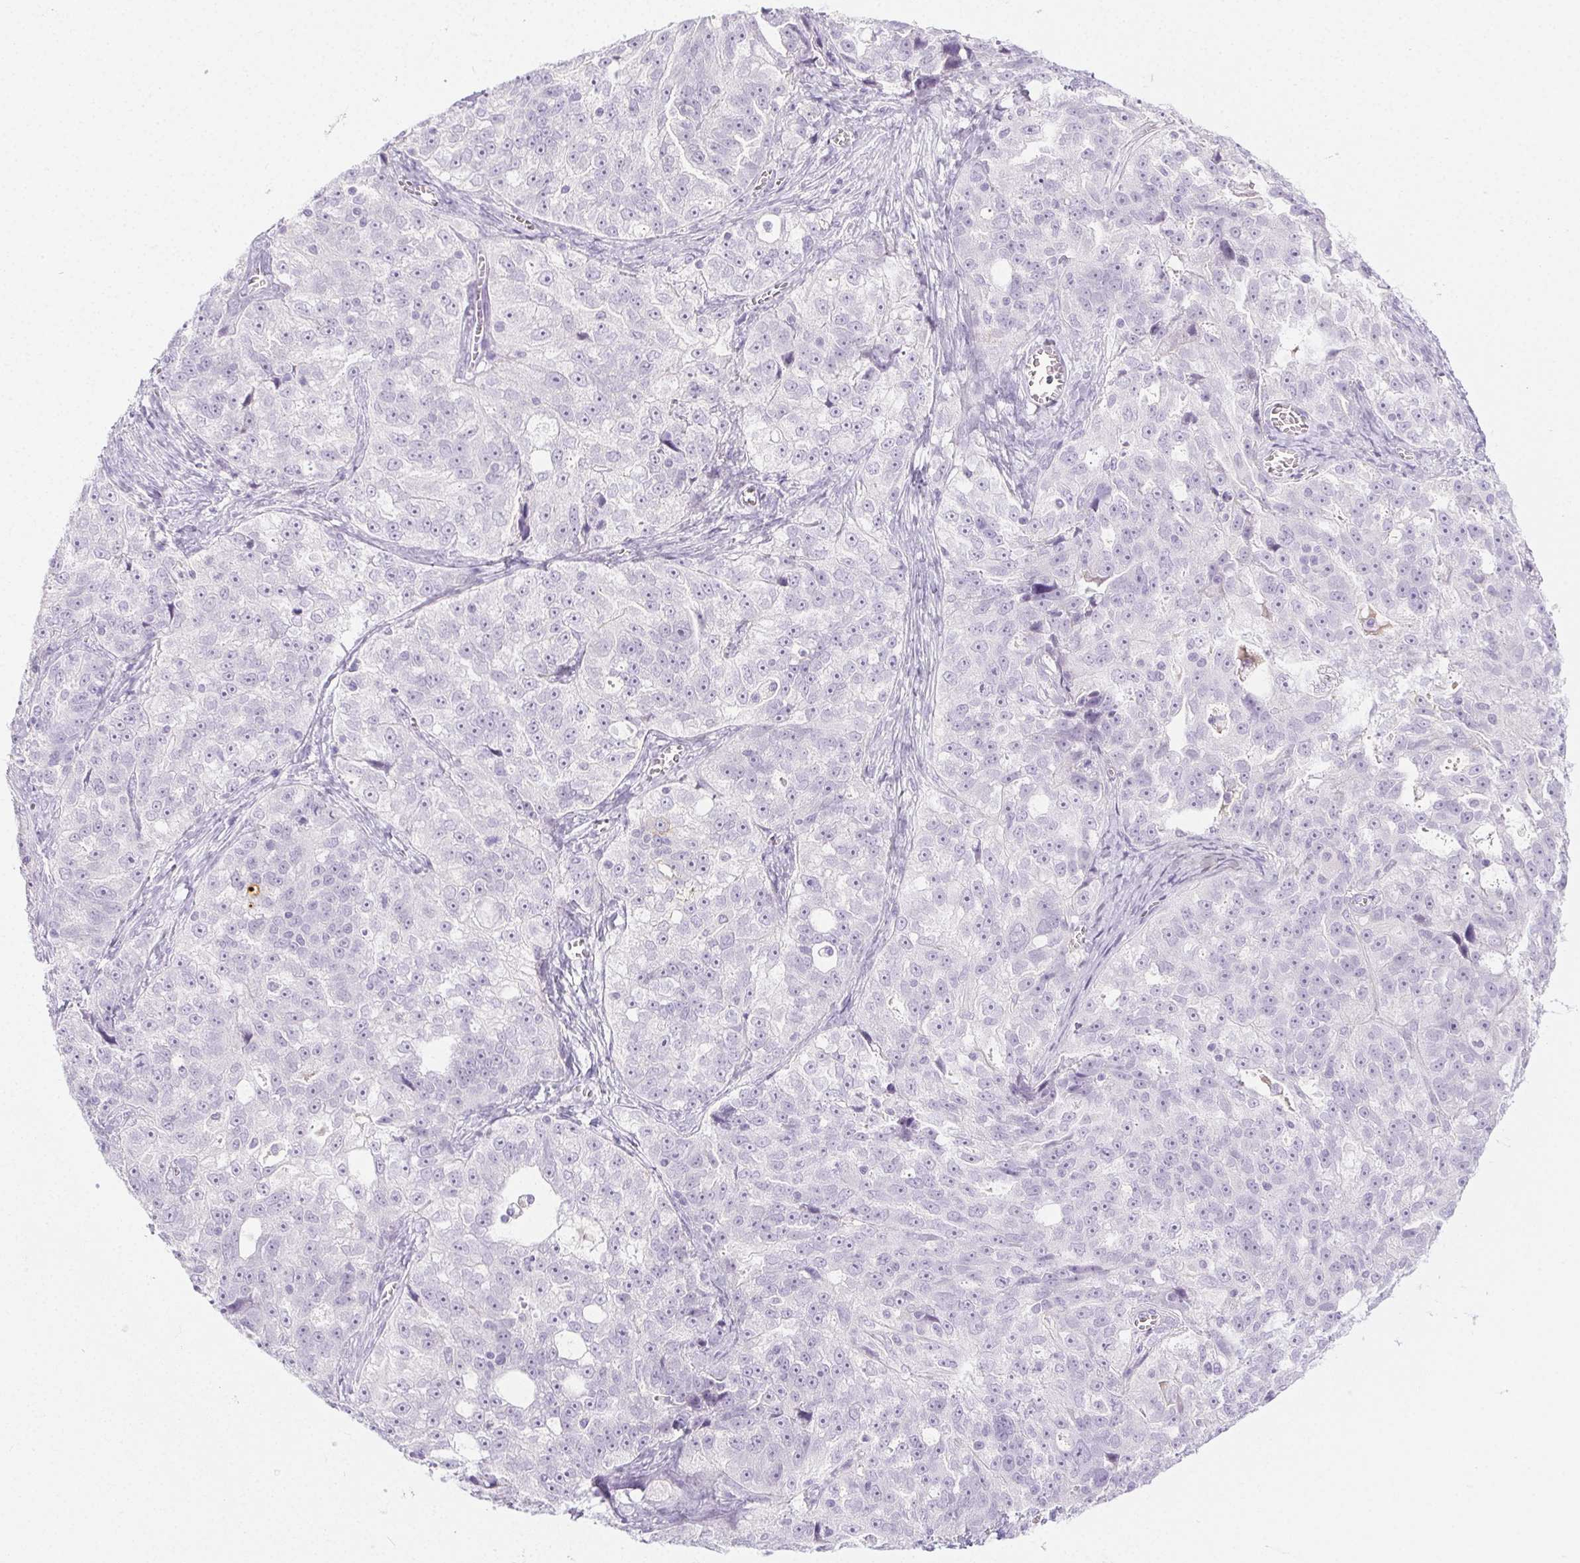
{"staining": {"intensity": "negative", "quantity": "none", "location": "none"}, "tissue": "ovarian cancer", "cell_type": "Tumor cells", "image_type": "cancer", "snomed": [{"axis": "morphology", "description": "Cystadenocarcinoma, serous, NOS"}, {"axis": "topography", "description": "Ovary"}], "caption": "An image of ovarian cancer stained for a protein demonstrates no brown staining in tumor cells. (Brightfield microscopy of DAB immunohistochemistry at high magnification).", "gene": "PI3", "patient": {"sex": "female", "age": 51}}